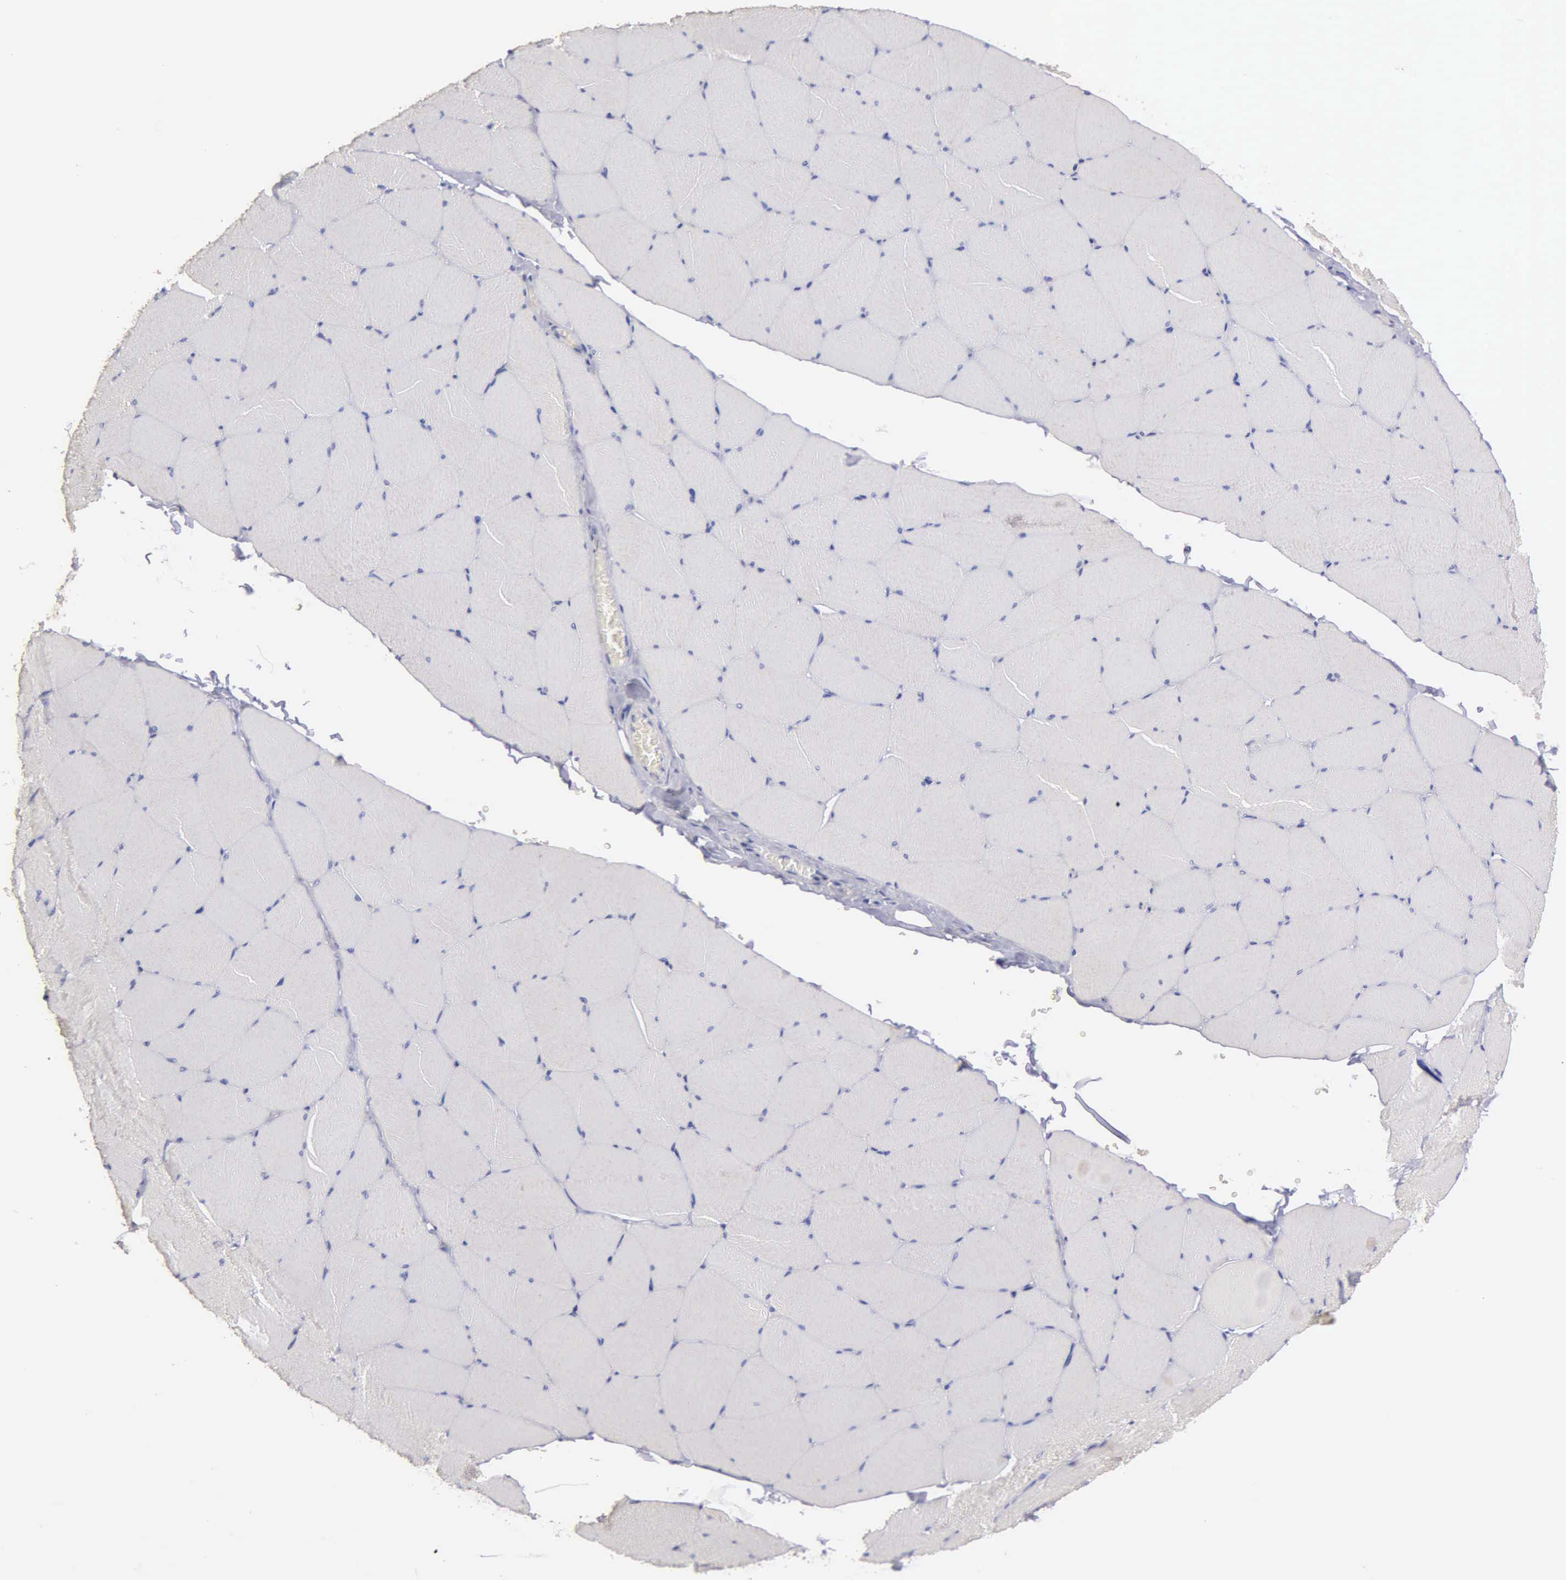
{"staining": {"intensity": "negative", "quantity": "none", "location": "none"}, "tissue": "skeletal muscle", "cell_type": "Myocytes", "image_type": "normal", "snomed": [{"axis": "morphology", "description": "Normal tissue, NOS"}, {"axis": "topography", "description": "Skeletal muscle"}, {"axis": "topography", "description": "Salivary gland"}], "caption": "The micrograph displays no significant positivity in myocytes of skeletal muscle. (DAB immunohistochemistry (IHC), high magnification).", "gene": "APP", "patient": {"sex": "male", "age": 62}}